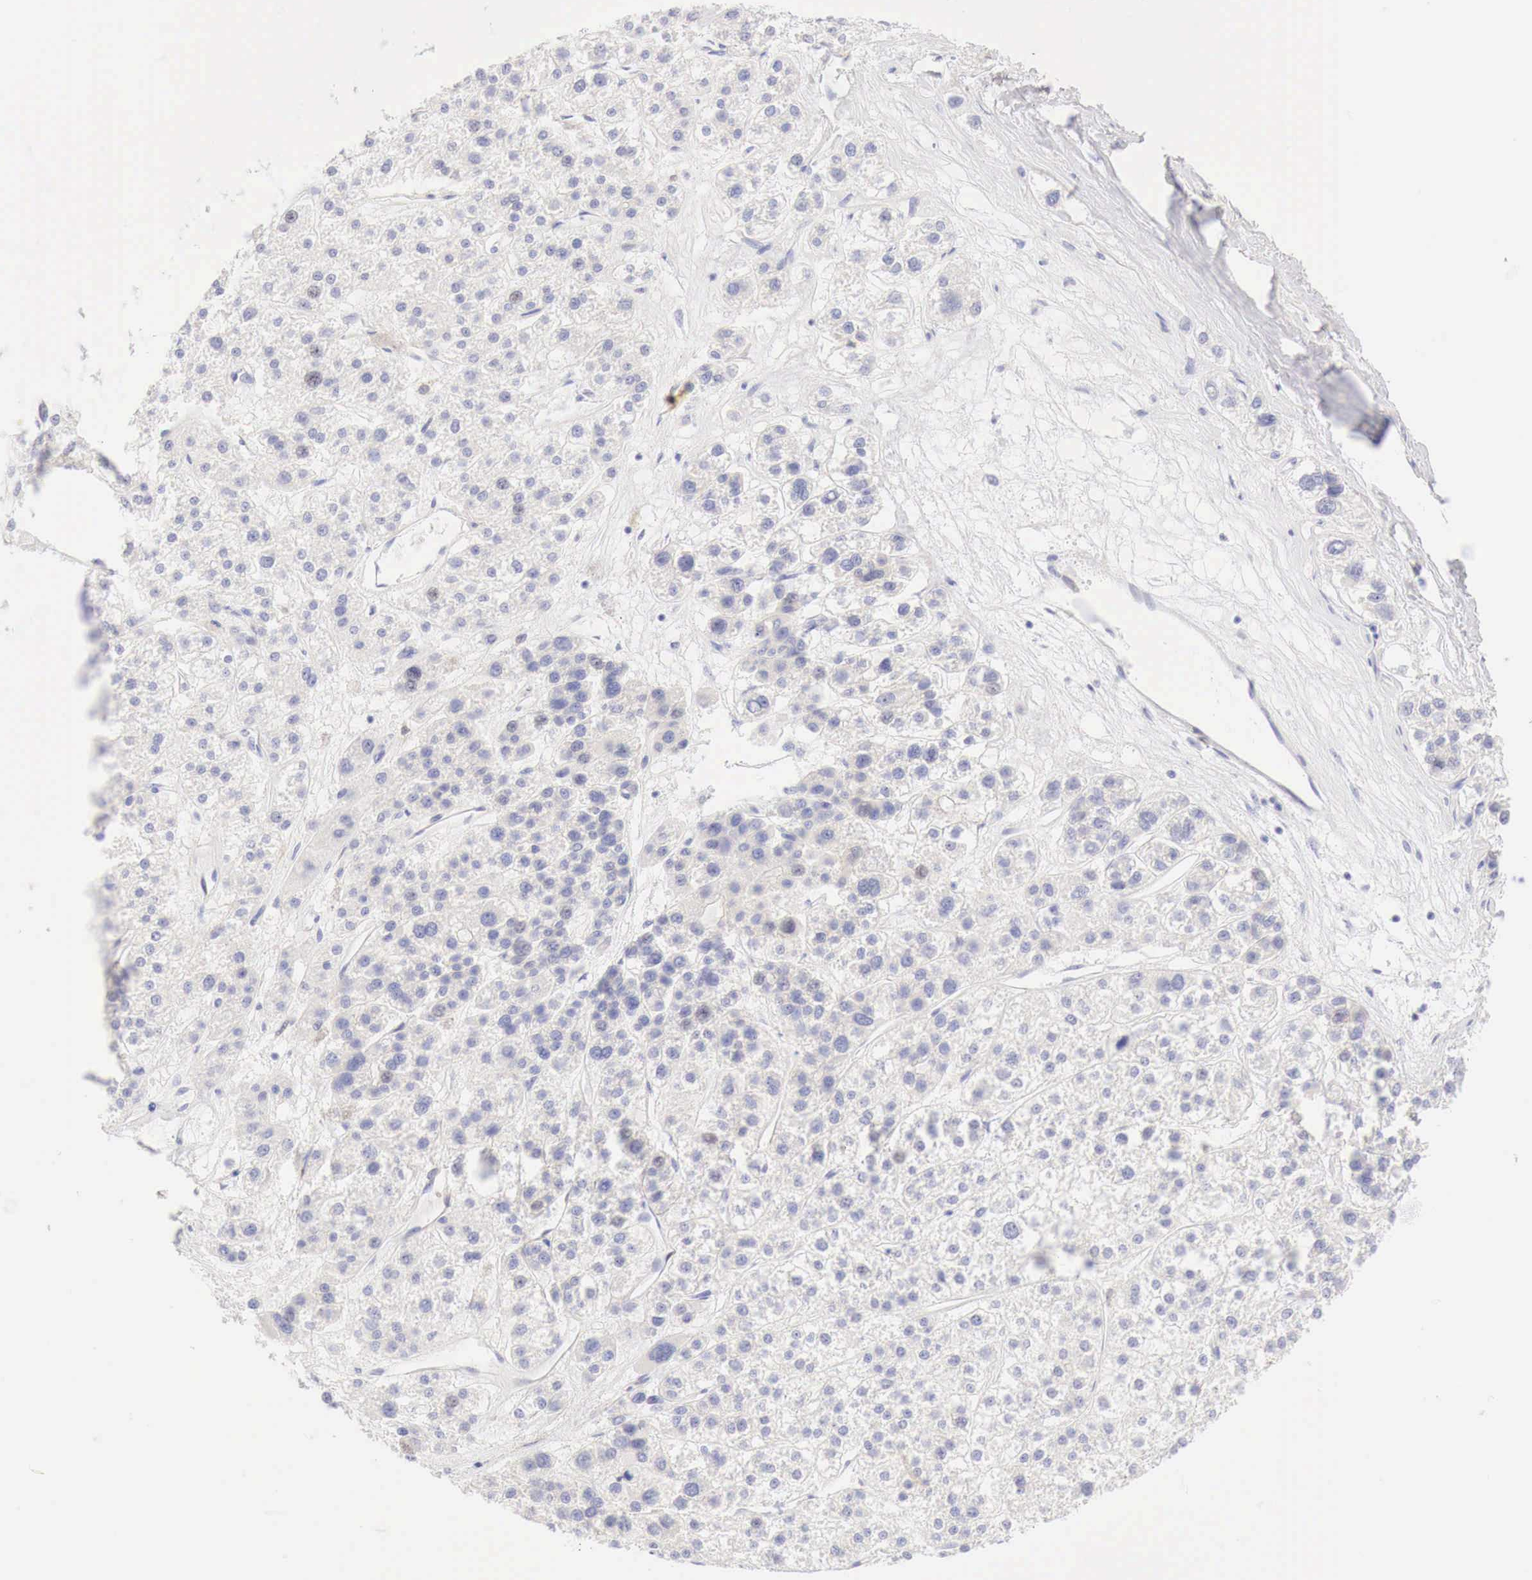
{"staining": {"intensity": "negative", "quantity": "none", "location": "none"}, "tissue": "liver cancer", "cell_type": "Tumor cells", "image_type": "cancer", "snomed": [{"axis": "morphology", "description": "Carcinoma, Hepatocellular, NOS"}, {"axis": "topography", "description": "Liver"}], "caption": "The immunohistochemistry histopathology image has no significant staining in tumor cells of hepatocellular carcinoma (liver) tissue. The staining is performed using DAB (3,3'-diaminobenzidine) brown chromogen with nuclei counter-stained in using hematoxylin.", "gene": "CDKN2A", "patient": {"sex": "female", "age": 85}}